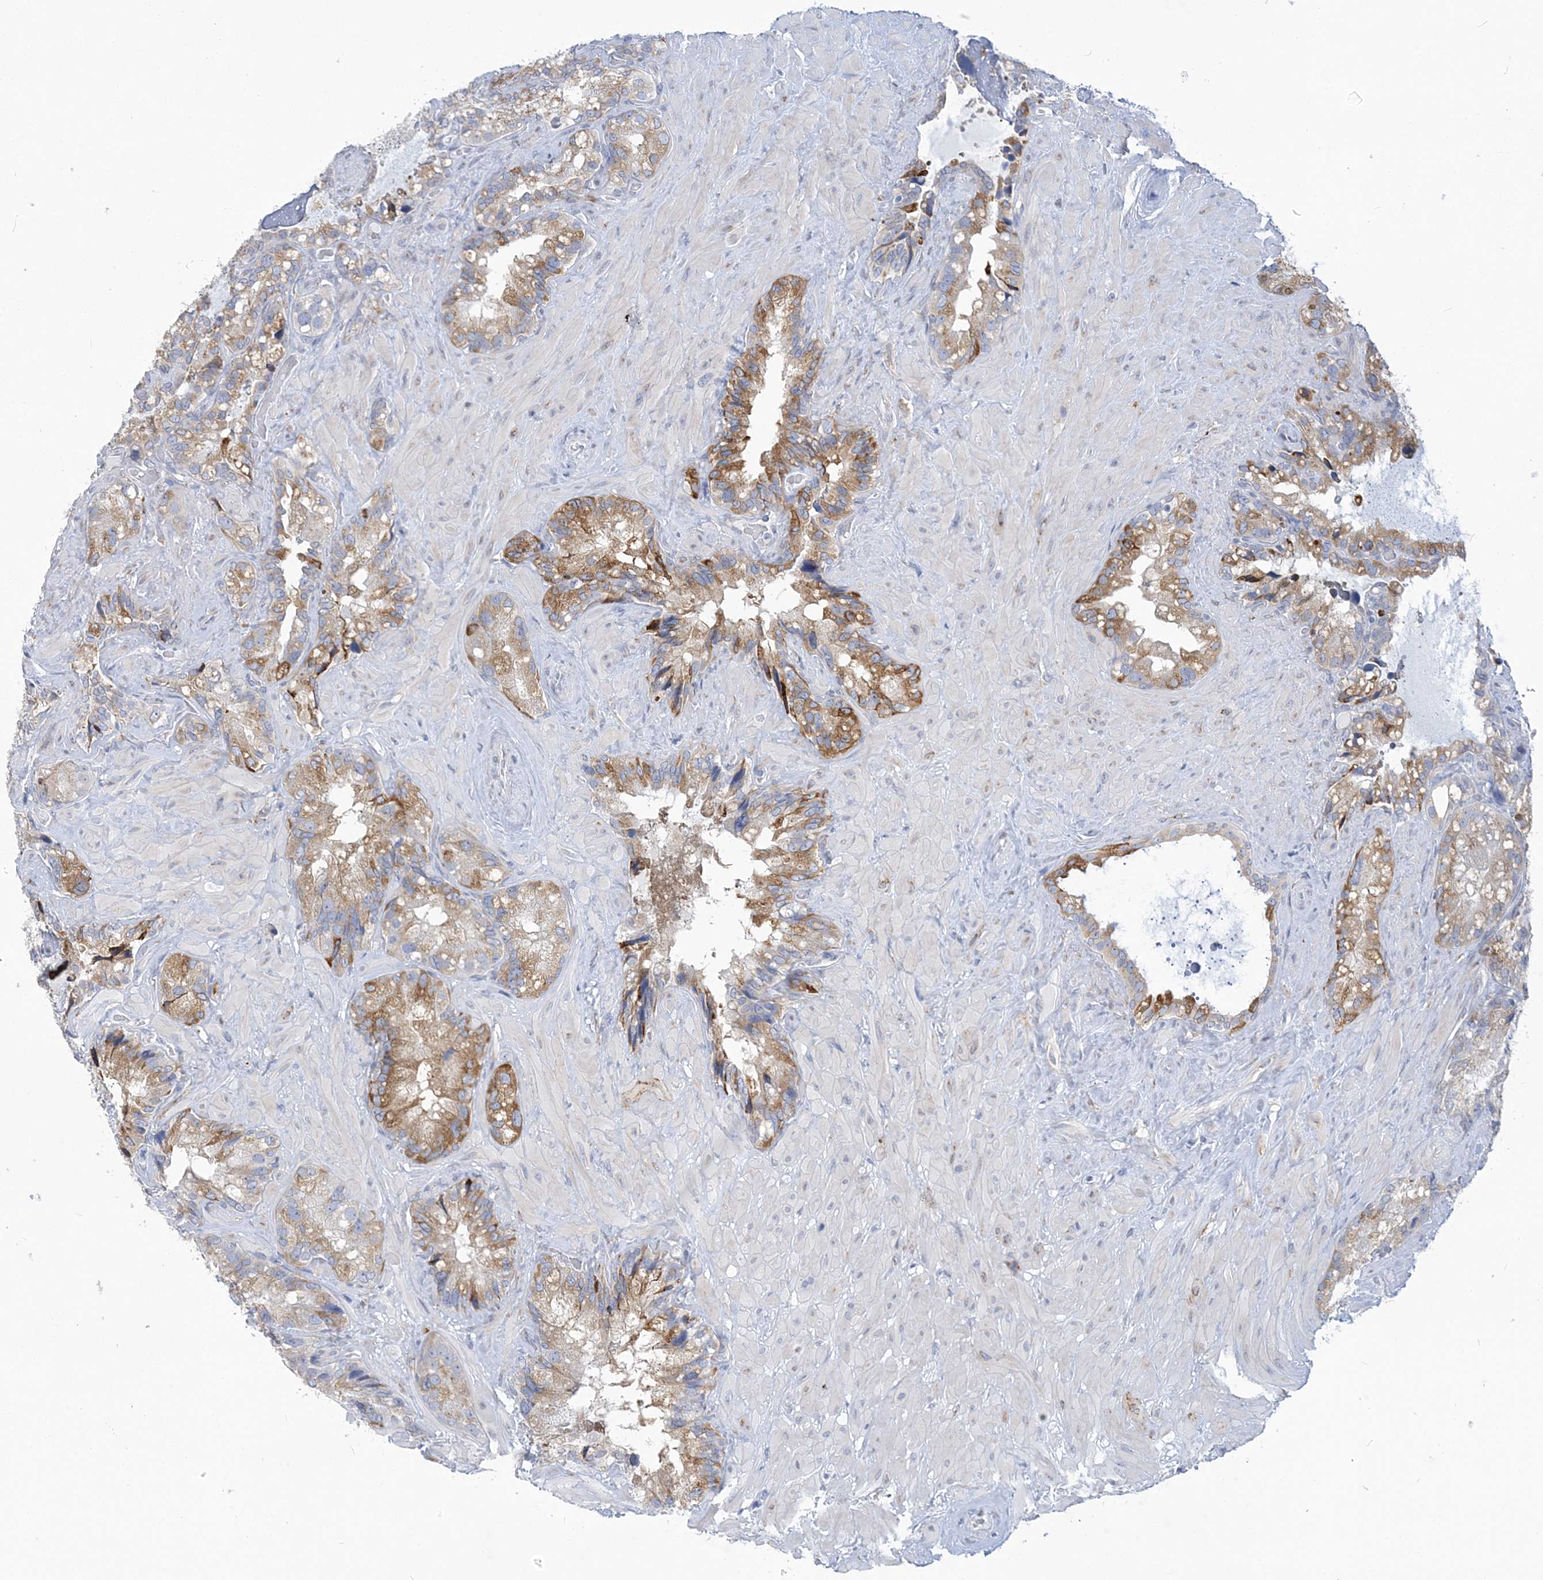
{"staining": {"intensity": "moderate", "quantity": ">75%", "location": "cytoplasmic/membranous"}, "tissue": "seminal vesicle", "cell_type": "Glandular cells", "image_type": "normal", "snomed": [{"axis": "morphology", "description": "Normal tissue, NOS"}, {"axis": "topography", "description": "Prostate"}, {"axis": "topography", "description": "Seminal veicle"}], "caption": "The photomicrograph demonstrates a brown stain indicating the presence of a protein in the cytoplasmic/membranous of glandular cells in seminal vesicle. (Stains: DAB (3,3'-diaminobenzidine) in brown, nuclei in blue, Microscopy: brightfield microscopy at high magnification).", "gene": "PLEKHG4B", "patient": {"sex": "male", "age": 68}}